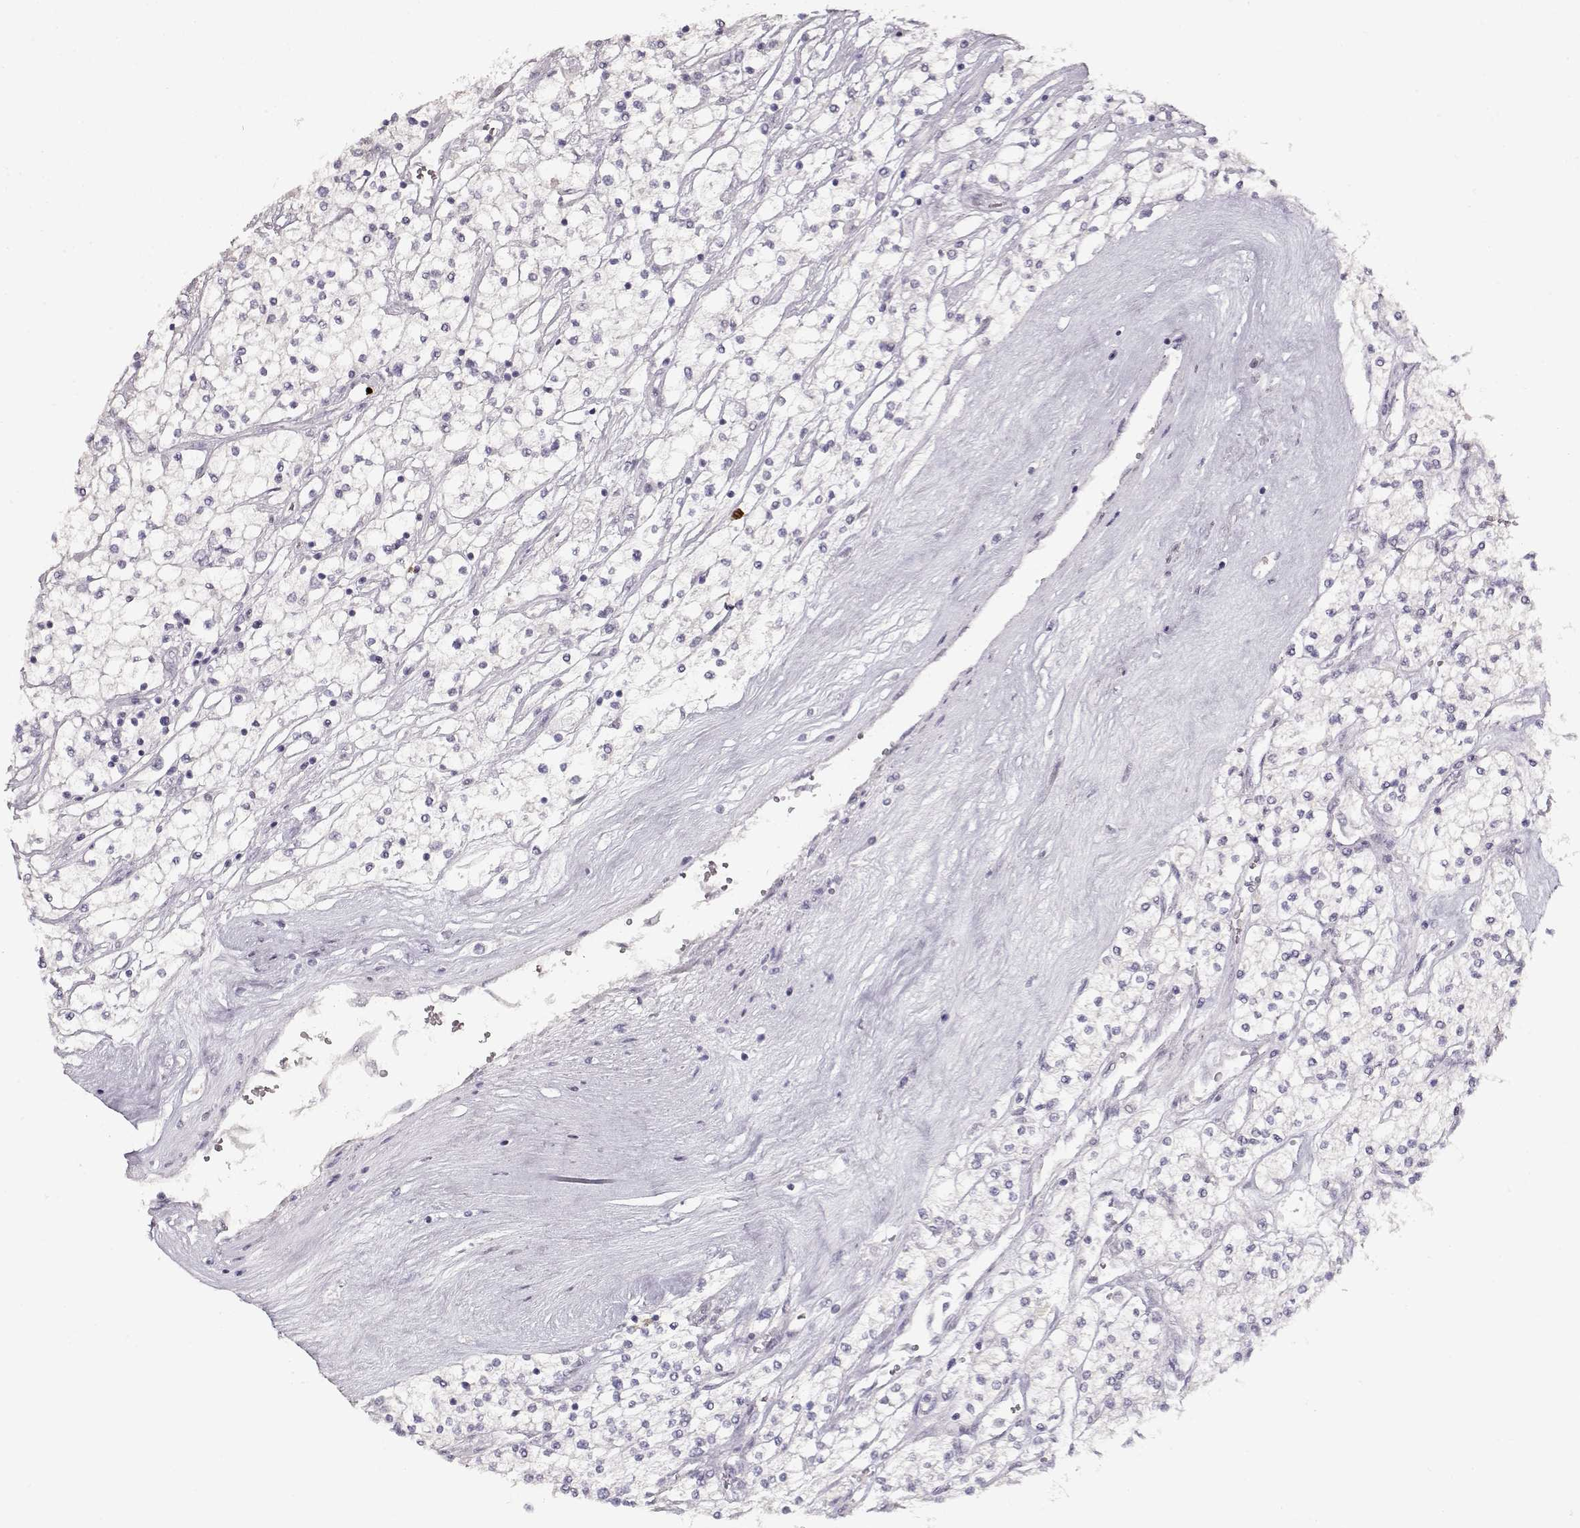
{"staining": {"intensity": "negative", "quantity": "none", "location": "none"}, "tissue": "renal cancer", "cell_type": "Tumor cells", "image_type": "cancer", "snomed": [{"axis": "morphology", "description": "Adenocarcinoma, NOS"}, {"axis": "topography", "description": "Kidney"}], "caption": "IHC image of neoplastic tissue: human renal cancer stained with DAB (3,3'-diaminobenzidine) exhibits no significant protein positivity in tumor cells.", "gene": "S100B", "patient": {"sex": "male", "age": 80}}